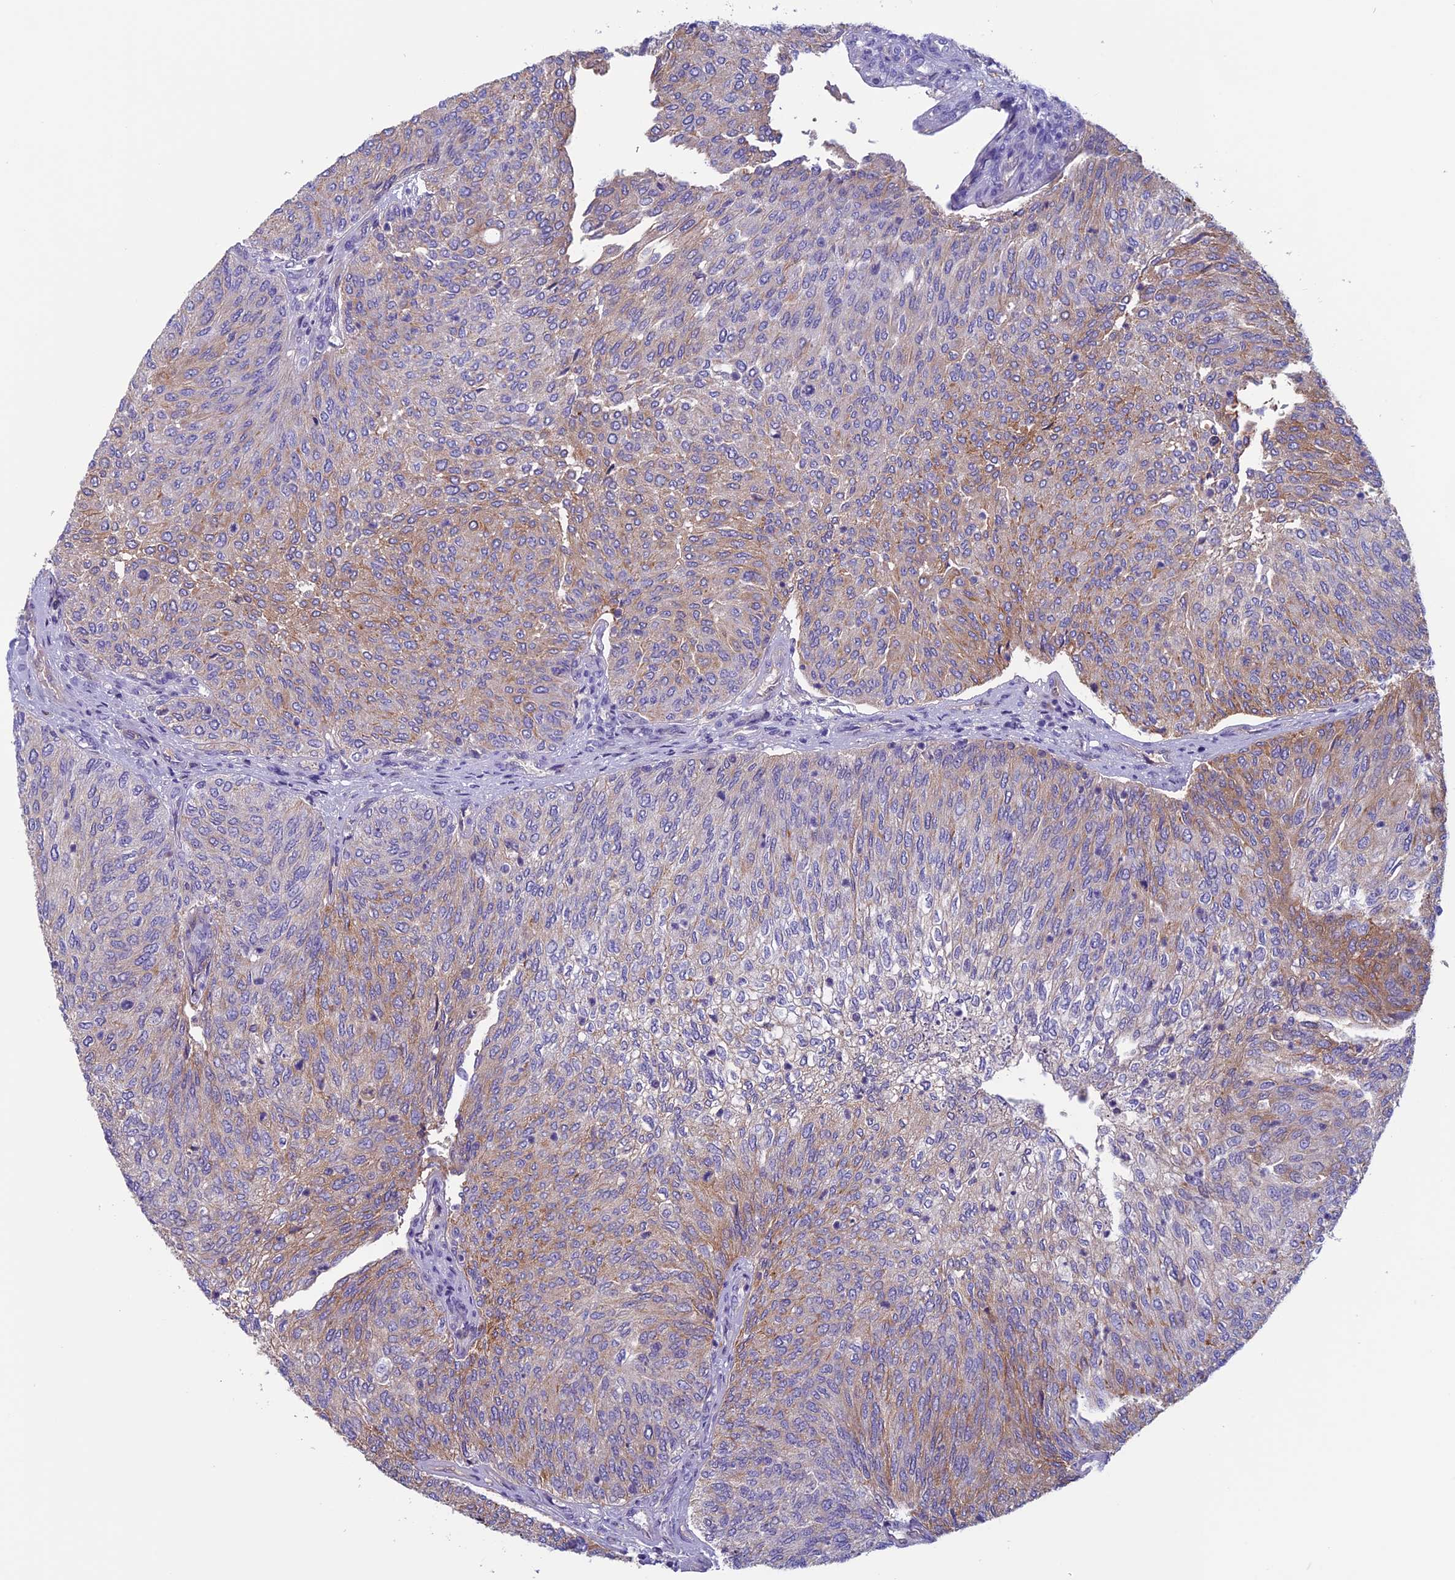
{"staining": {"intensity": "weak", "quantity": "25%-75%", "location": "cytoplasmic/membranous"}, "tissue": "urothelial cancer", "cell_type": "Tumor cells", "image_type": "cancer", "snomed": [{"axis": "morphology", "description": "Urothelial carcinoma, Low grade"}, {"axis": "topography", "description": "Urinary bladder"}], "caption": "A photomicrograph of urothelial cancer stained for a protein exhibits weak cytoplasmic/membranous brown staining in tumor cells.", "gene": "ANGPTL2", "patient": {"sex": "female", "age": 79}}